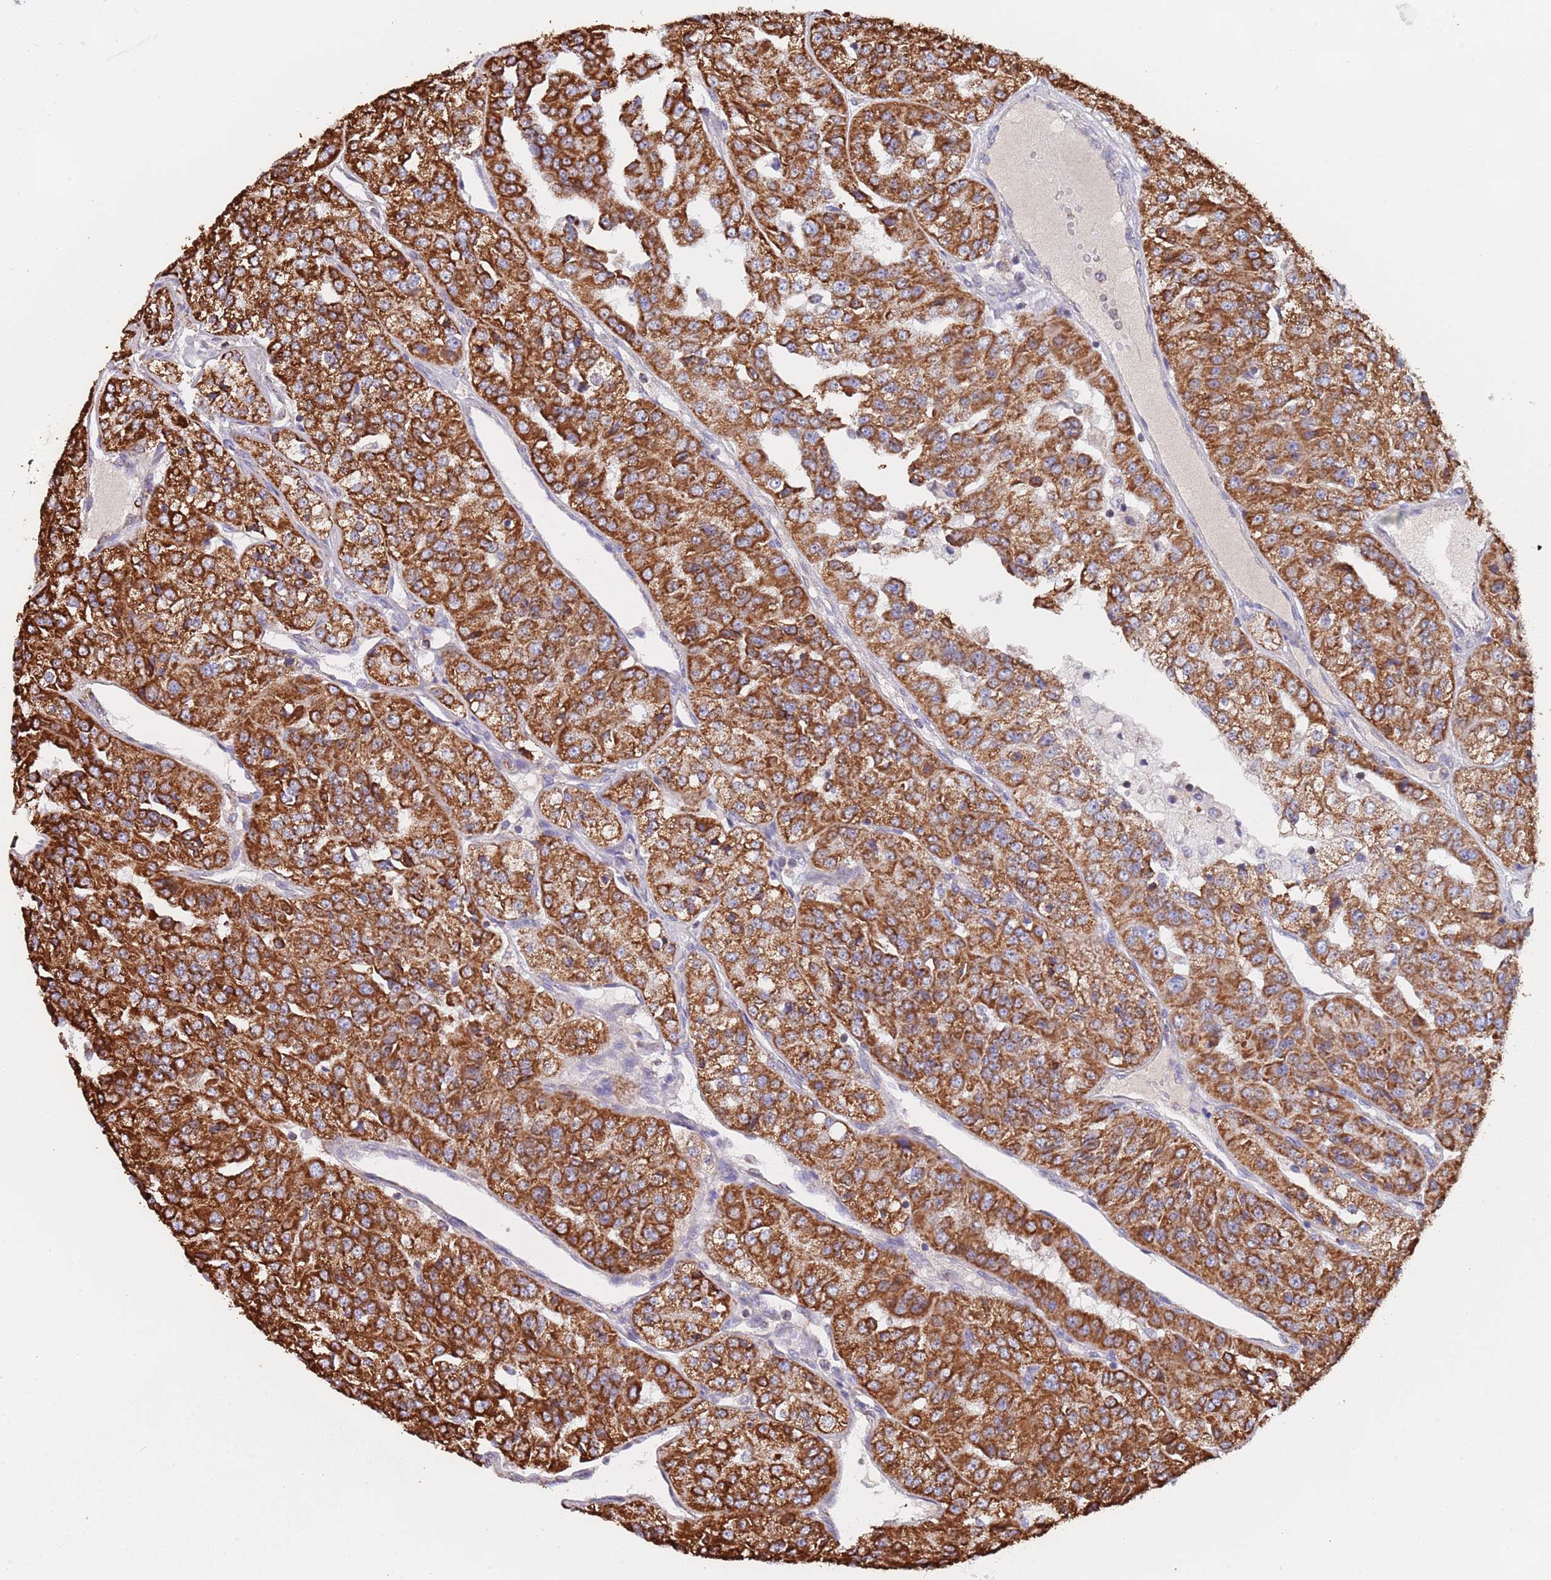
{"staining": {"intensity": "strong", "quantity": ">75%", "location": "cytoplasmic/membranous"}, "tissue": "renal cancer", "cell_type": "Tumor cells", "image_type": "cancer", "snomed": [{"axis": "morphology", "description": "Adenocarcinoma, NOS"}, {"axis": "topography", "description": "Kidney"}], "caption": "Immunohistochemistry (IHC) image of human renal adenocarcinoma stained for a protein (brown), which exhibits high levels of strong cytoplasmic/membranous positivity in about >75% of tumor cells.", "gene": "PGP", "patient": {"sex": "female", "age": 63}}